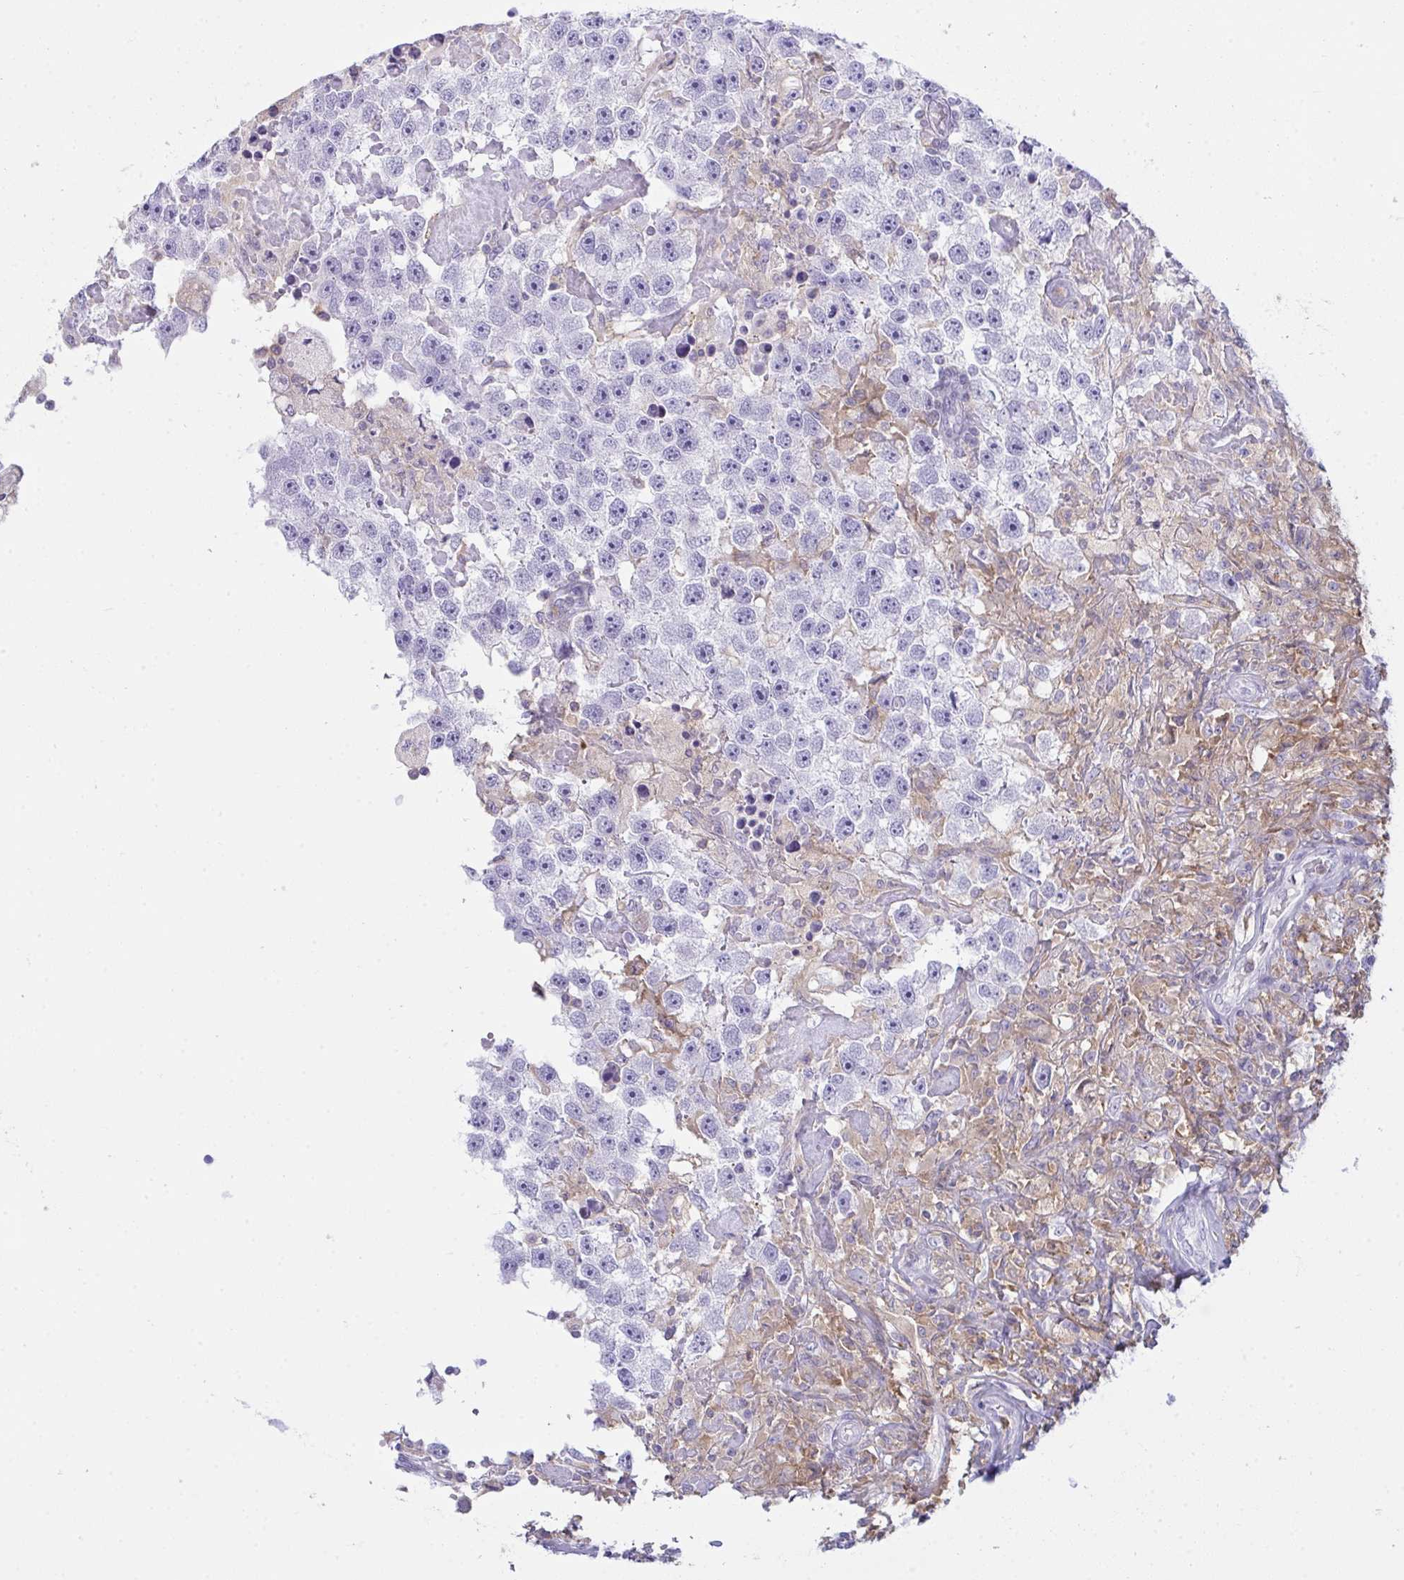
{"staining": {"intensity": "negative", "quantity": "none", "location": "none"}, "tissue": "testis cancer", "cell_type": "Tumor cells", "image_type": "cancer", "snomed": [{"axis": "morphology", "description": "Carcinoma, Embryonal, NOS"}, {"axis": "topography", "description": "Testis"}], "caption": "Tumor cells are negative for protein expression in human embryonal carcinoma (testis).", "gene": "MYO1F", "patient": {"sex": "male", "age": 83}}